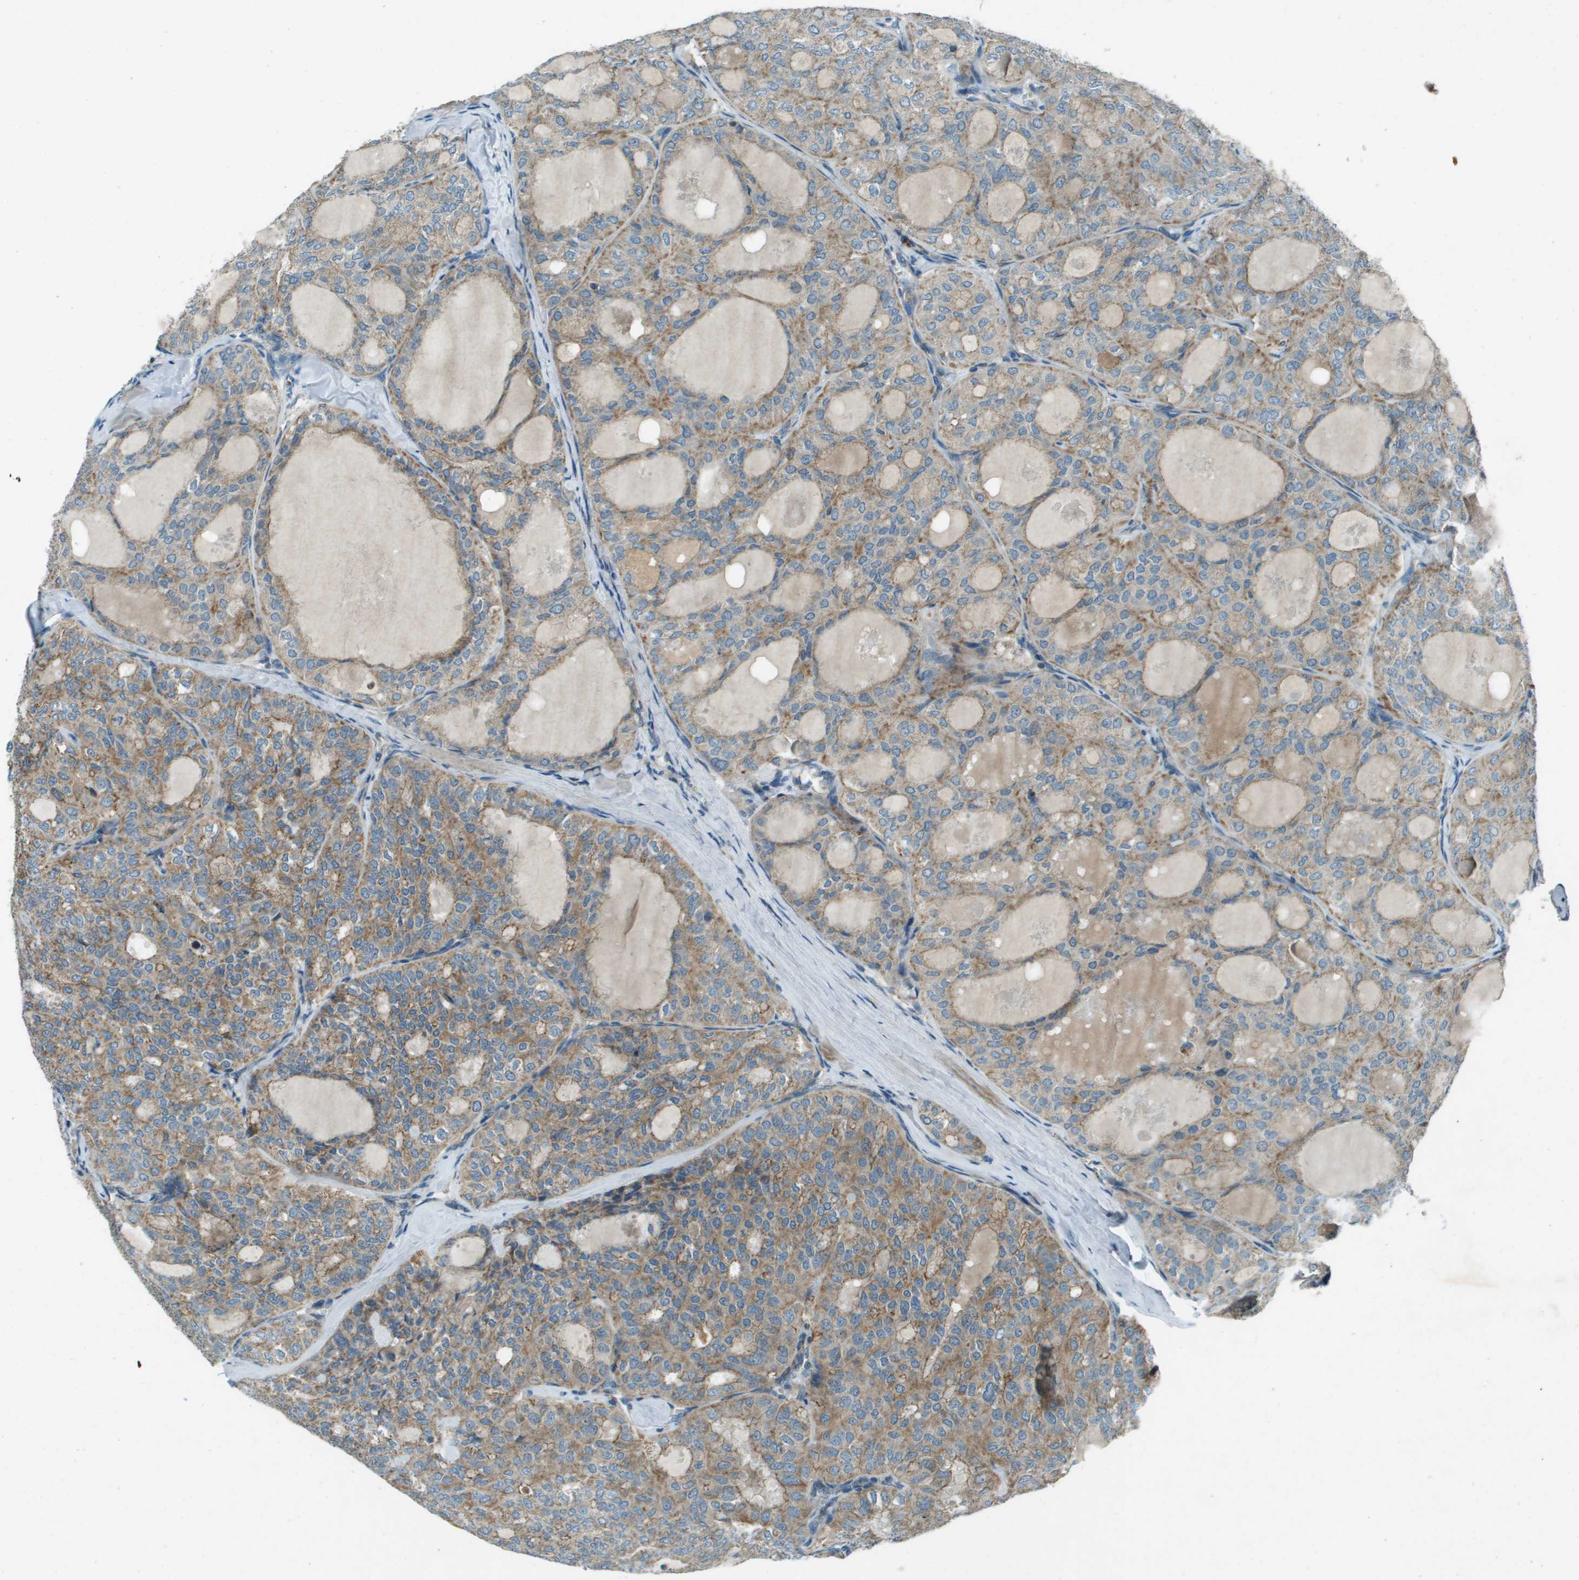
{"staining": {"intensity": "moderate", "quantity": ">75%", "location": "cytoplasmic/membranous"}, "tissue": "thyroid cancer", "cell_type": "Tumor cells", "image_type": "cancer", "snomed": [{"axis": "morphology", "description": "Follicular adenoma carcinoma, NOS"}, {"axis": "topography", "description": "Thyroid gland"}], "caption": "Brown immunohistochemical staining in human follicular adenoma carcinoma (thyroid) shows moderate cytoplasmic/membranous staining in approximately >75% of tumor cells.", "gene": "MIGA1", "patient": {"sex": "male", "age": 75}}